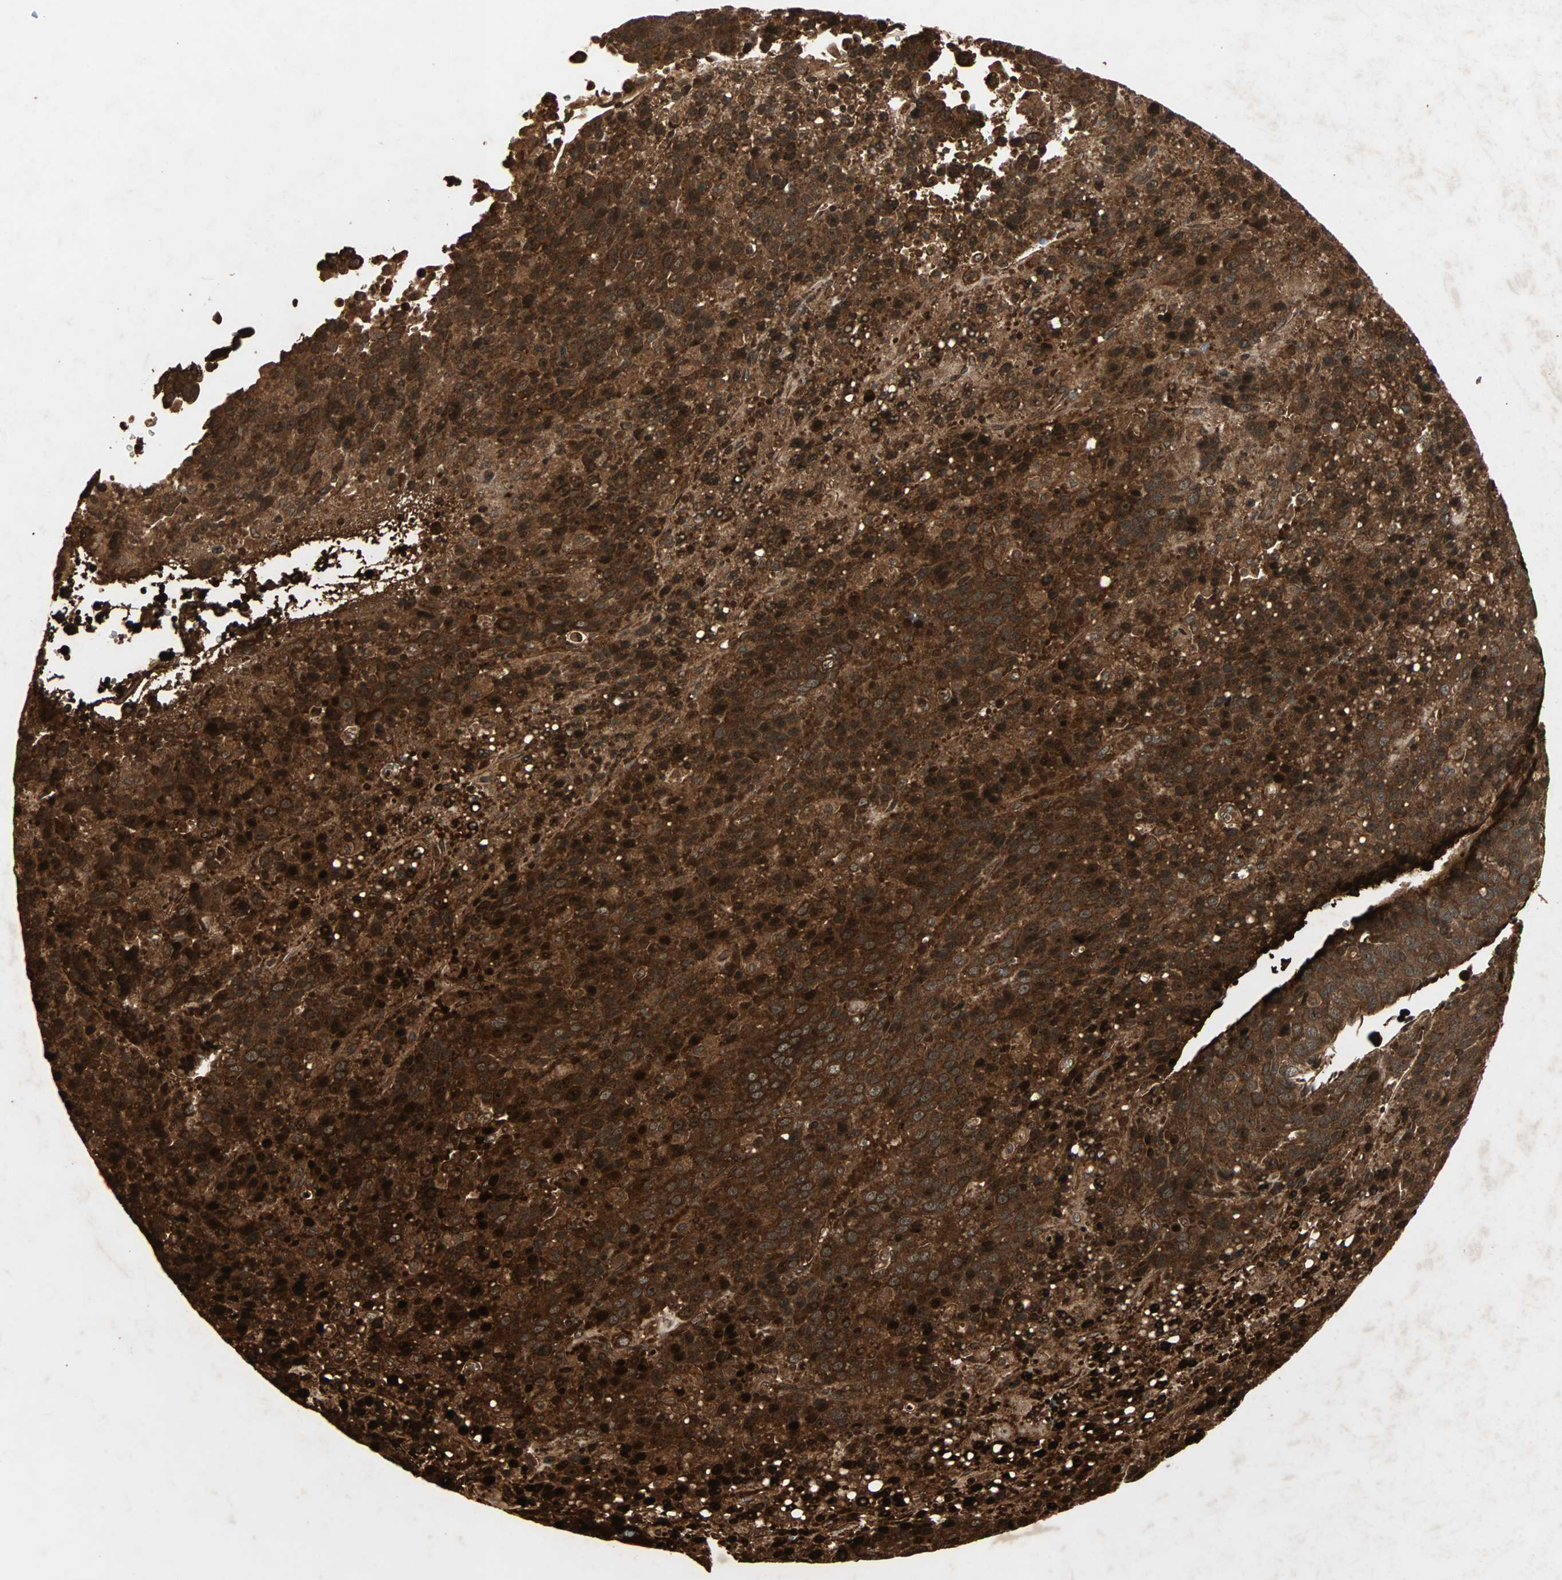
{"staining": {"intensity": "strong", "quantity": ">75%", "location": "cytoplasmic/membranous,nuclear"}, "tissue": "liver cancer", "cell_type": "Tumor cells", "image_type": "cancer", "snomed": [{"axis": "morphology", "description": "Carcinoma, Hepatocellular, NOS"}, {"axis": "topography", "description": "Liver"}], "caption": "Immunohistochemical staining of human hepatocellular carcinoma (liver) displays high levels of strong cytoplasmic/membranous and nuclear staining in about >75% of tumor cells. The staining was performed using DAB (3,3'-diaminobenzidine), with brown indicating positive protein expression. Nuclei are stained blue with hematoxylin.", "gene": "RFFL", "patient": {"sex": "female", "age": 53}}